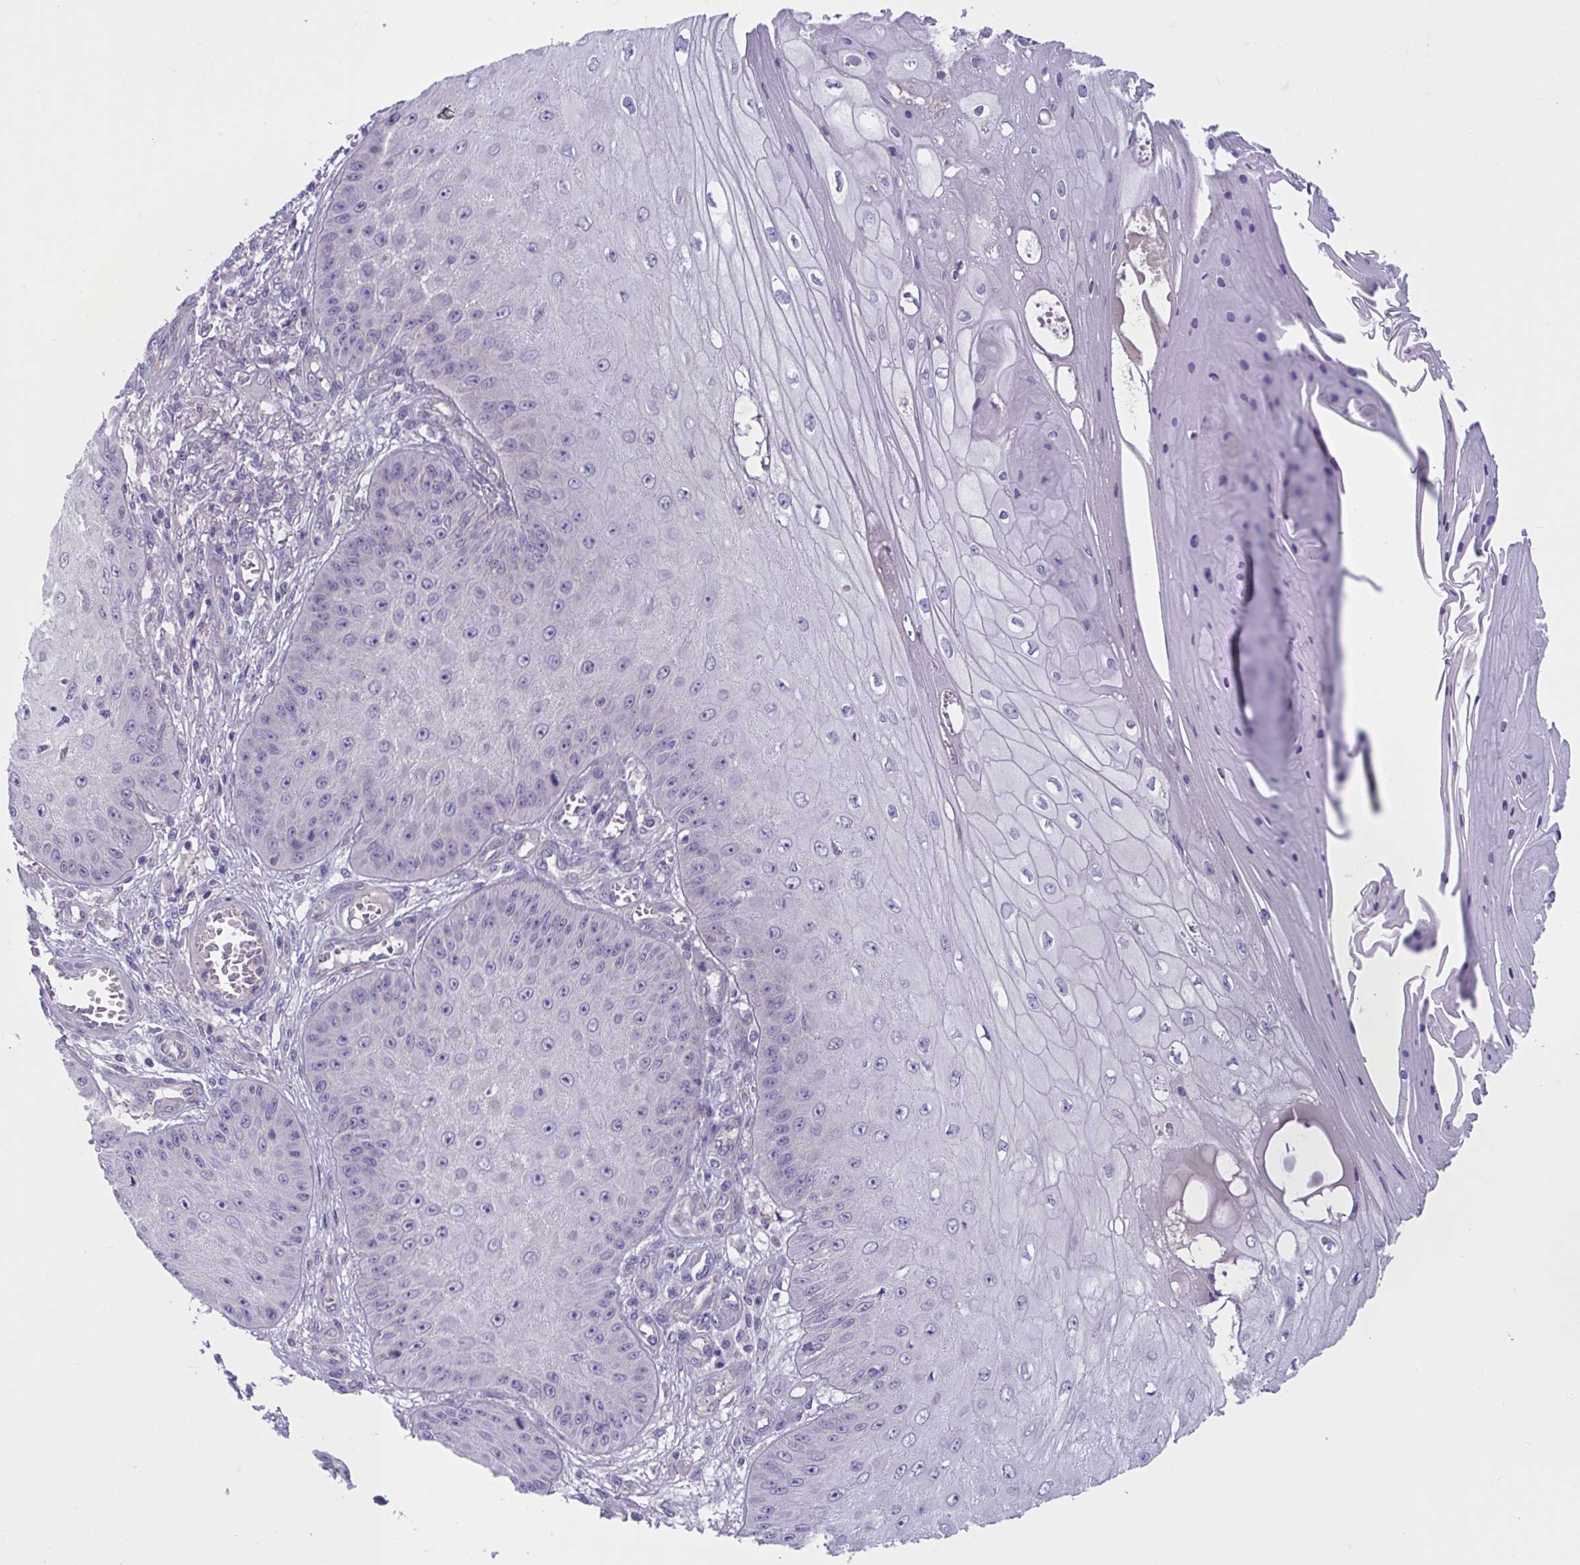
{"staining": {"intensity": "negative", "quantity": "none", "location": "none"}, "tissue": "skin cancer", "cell_type": "Tumor cells", "image_type": "cancer", "snomed": [{"axis": "morphology", "description": "Squamous cell carcinoma, NOS"}, {"axis": "topography", "description": "Skin"}], "caption": "The photomicrograph reveals no staining of tumor cells in skin squamous cell carcinoma.", "gene": "TTC7B", "patient": {"sex": "male", "age": 70}}